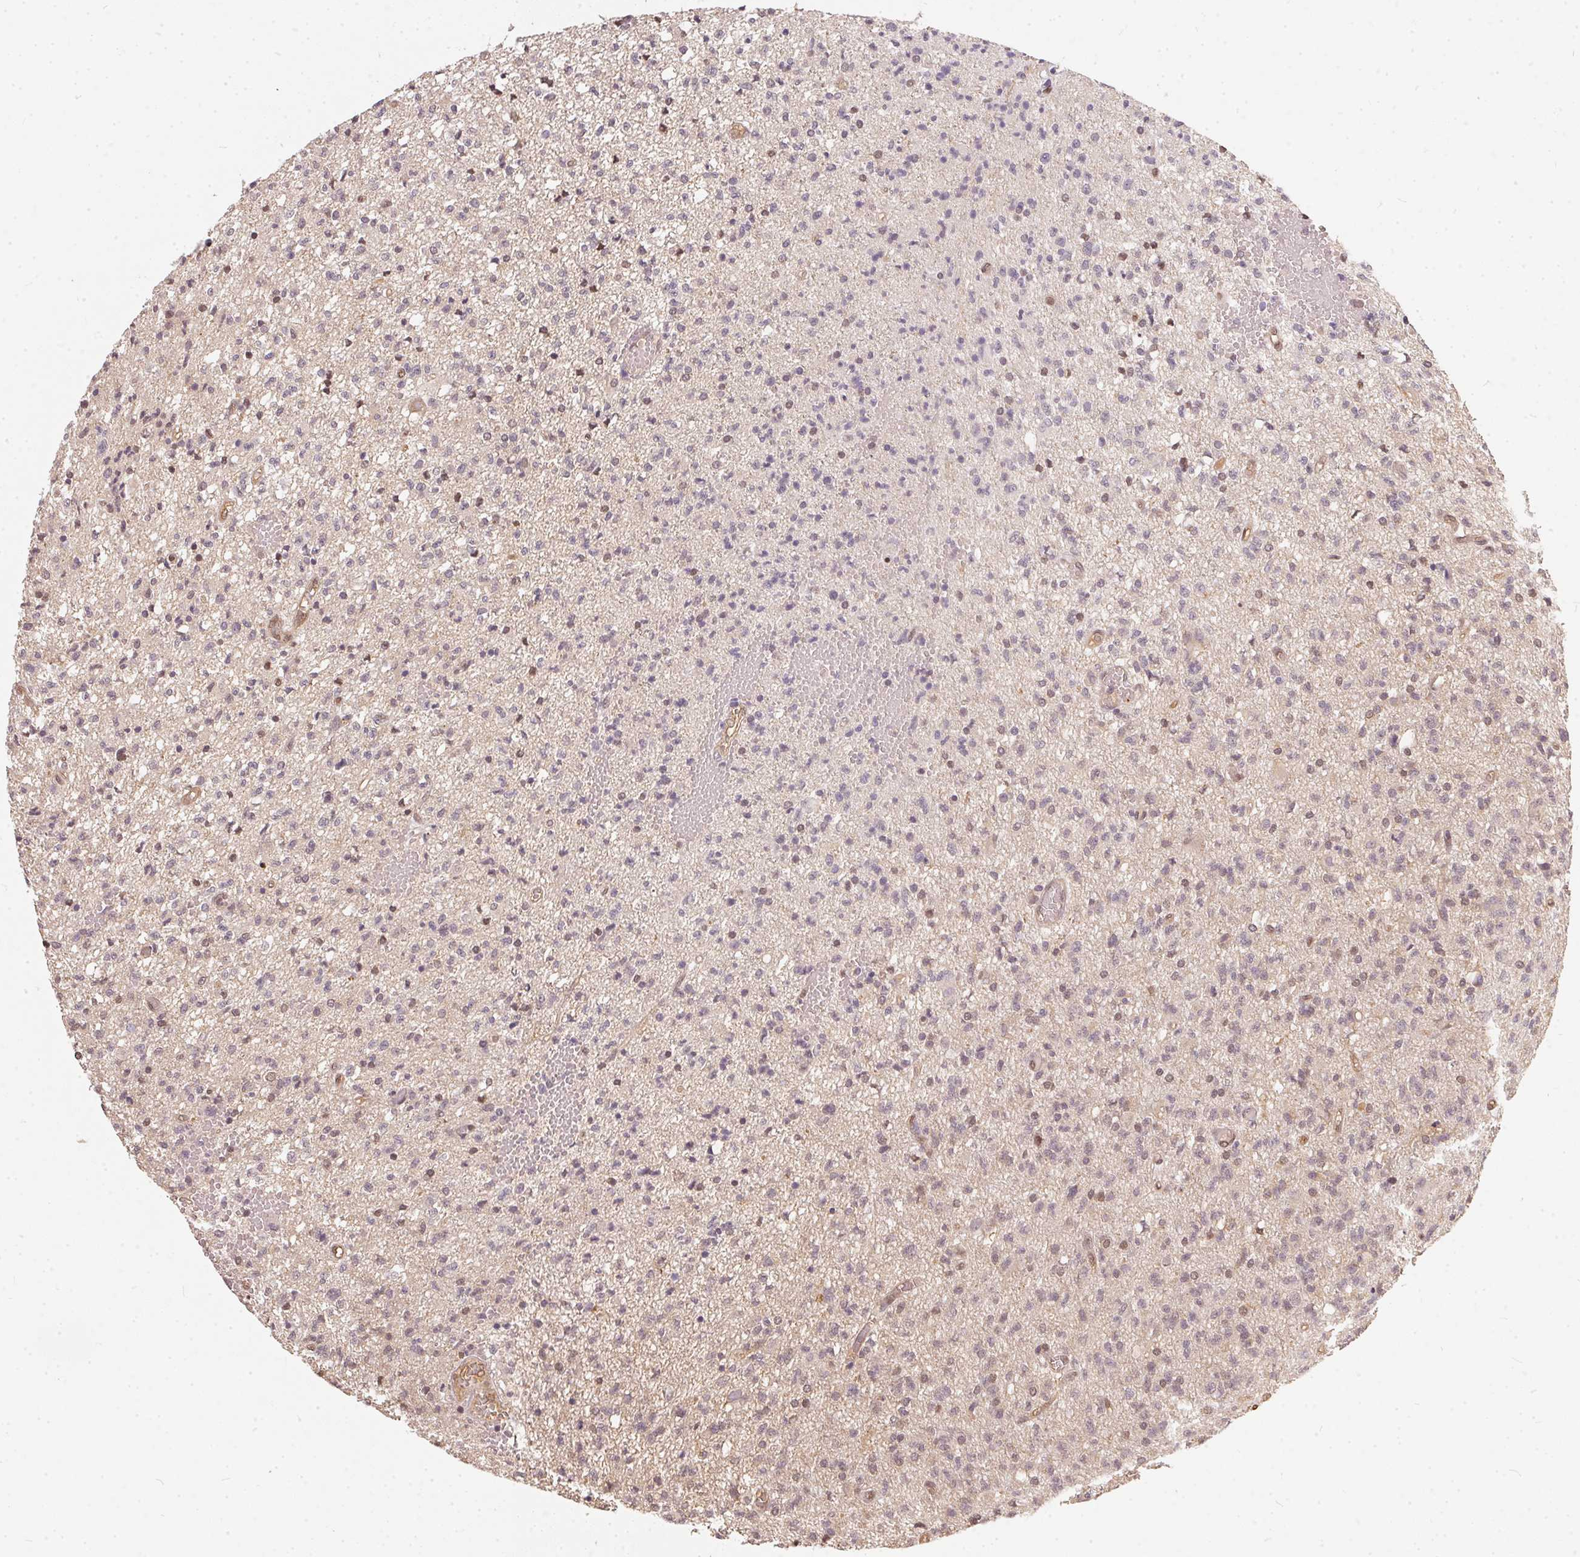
{"staining": {"intensity": "negative", "quantity": "none", "location": "none"}, "tissue": "glioma", "cell_type": "Tumor cells", "image_type": "cancer", "snomed": [{"axis": "morphology", "description": "Glioma, malignant, Low grade"}, {"axis": "topography", "description": "Brain"}], "caption": "An immunohistochemistry (IHC) image of malignant low-grade glioma is shown. There is no staining in tumor cells of malignant low-grade glioma. Nuclei are stained in blue.", "gene": "BLMH", "patient": {"sex": "male", "age": 64}}